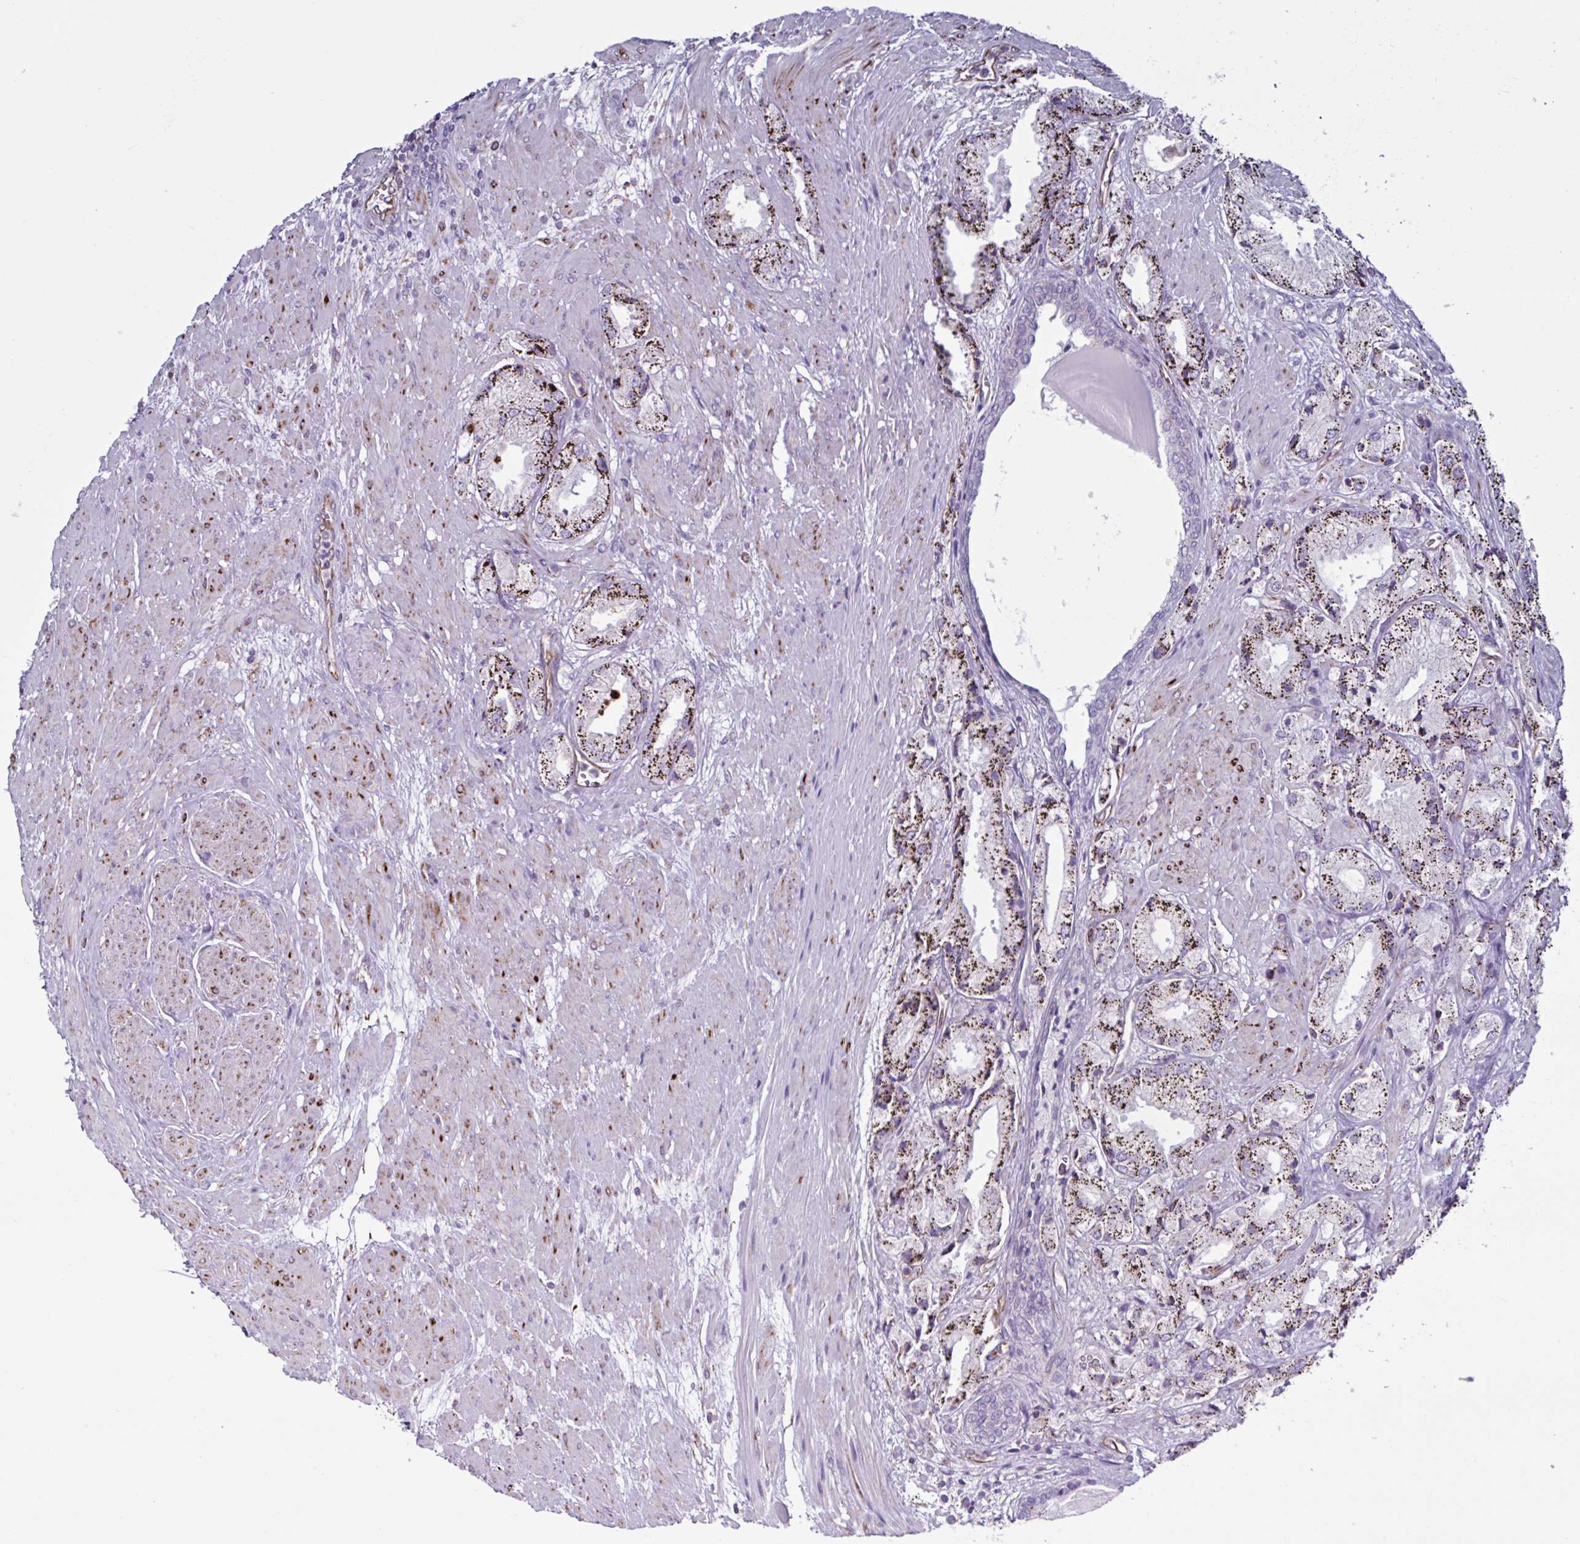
{"staining": {"intensity": "strong", "quantity": ">75%", "location": "cytoplasmic/membranous"}, "tissue": "prostate cancer", "cell_type": "Tumor cells", "image_type": "cancer", "snomed": [{"axis": "morphology", "description": "Adenocarcinoma, High grade"}, {"axis": "topography", "description": "Prostate"}], "caption": "DAB immunohistochemical staining of human prostate cancer (adenocarcinoma (high-grade)) shows strong cytoplasmic/membranous protein expression in about >75% of tumor cells.", "gene": "TMEM86B", "patient": {"sex": "male", "age": 68}}